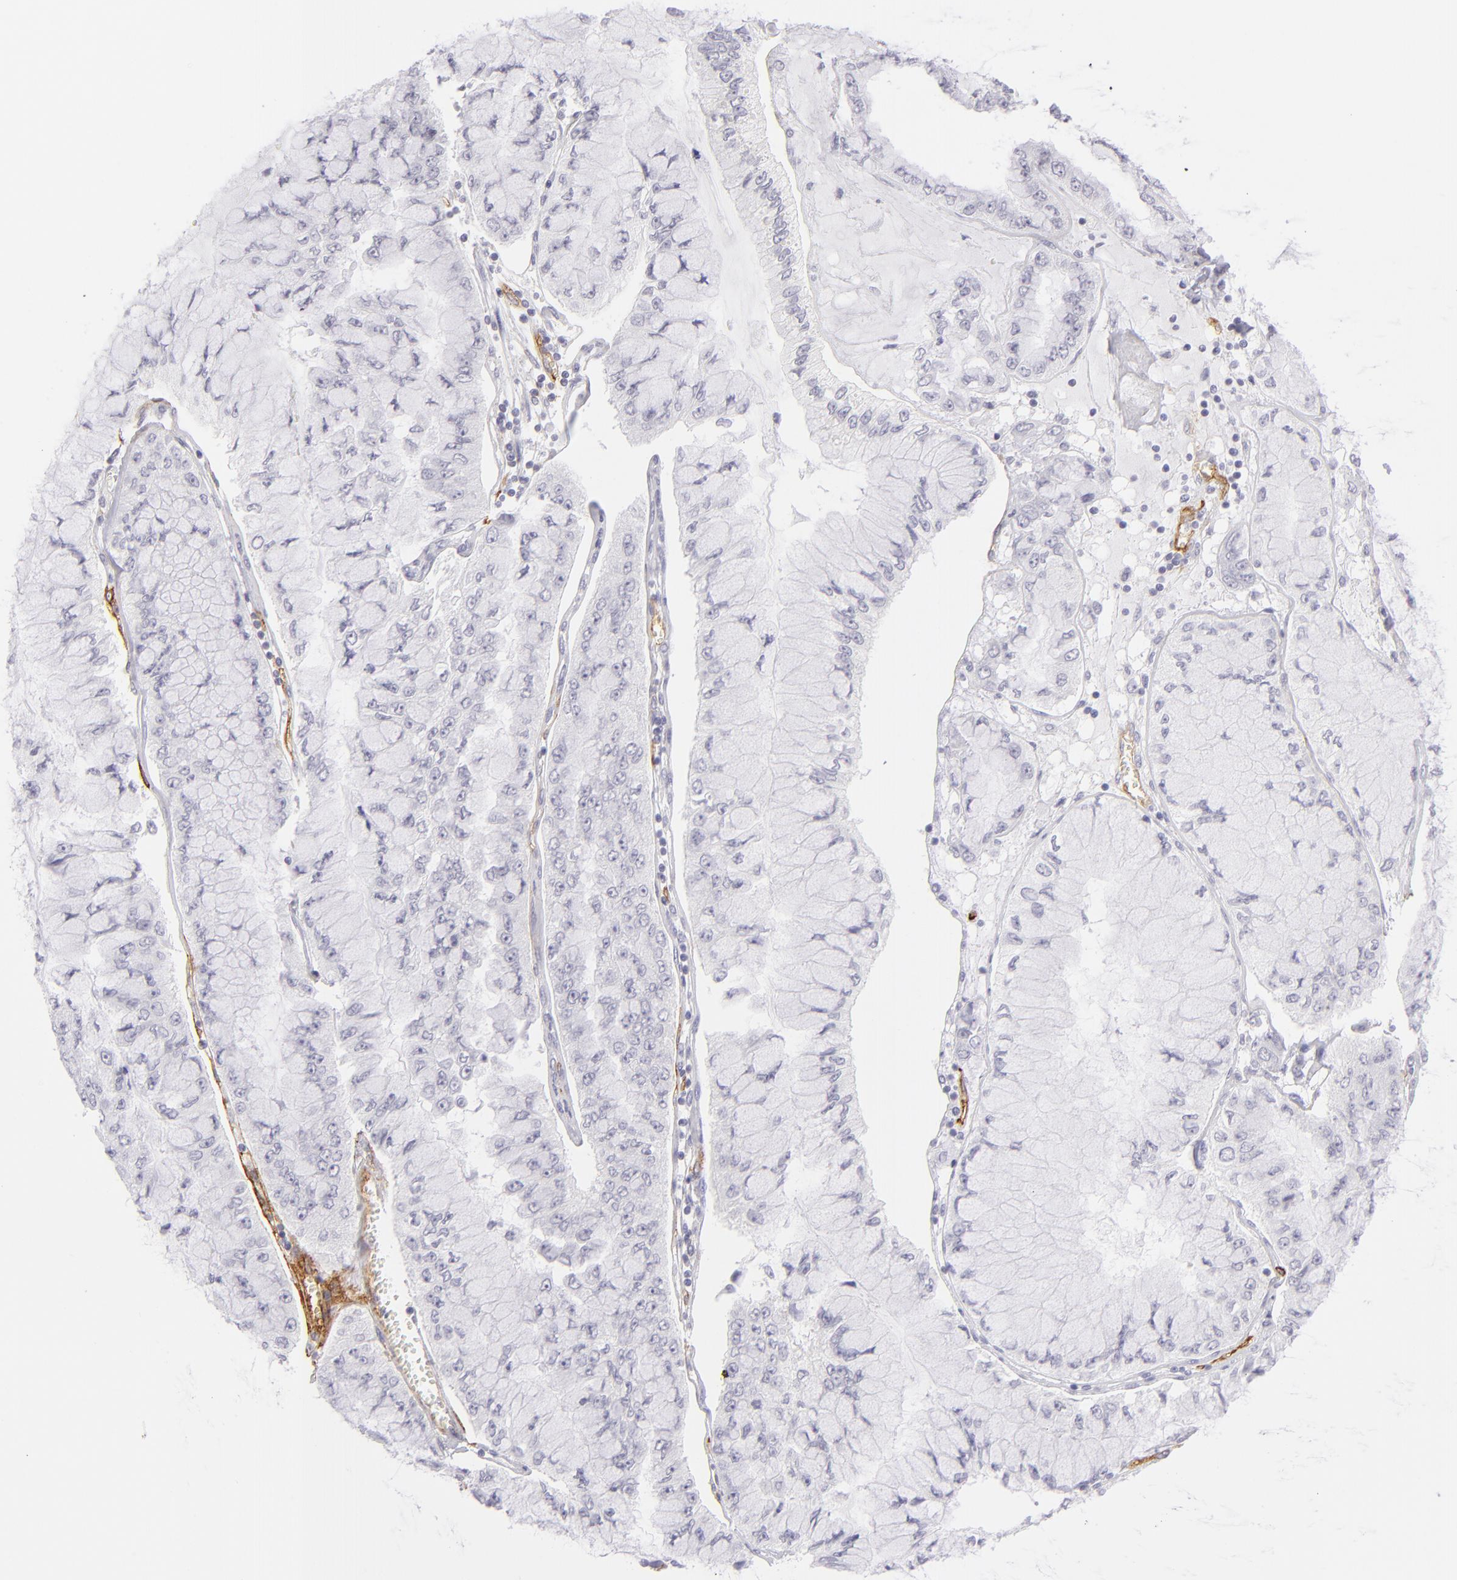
{"staining": {"intensity": "negative", "quantity": "none", "location": "none"}, "tissue": "liver cancer", "cell_type": "Tumor cells", "image_type": "cancer", "snomed": [{"axis": "morphology", "description": "Cholangiocarcinoma"}, {"axis": "topography", "description": "Liver"}], "caption": "This is a micrograph of immunohistochemistry (IHC) staining of liver cancer, which shows no staining in tumor cells. (DAB (3,3'-diaminobenzidine) IHC visualized using brightfield microscopy, high magnification).", "gene": "THBD", "patient": {"sex": "female", "age": 79}}